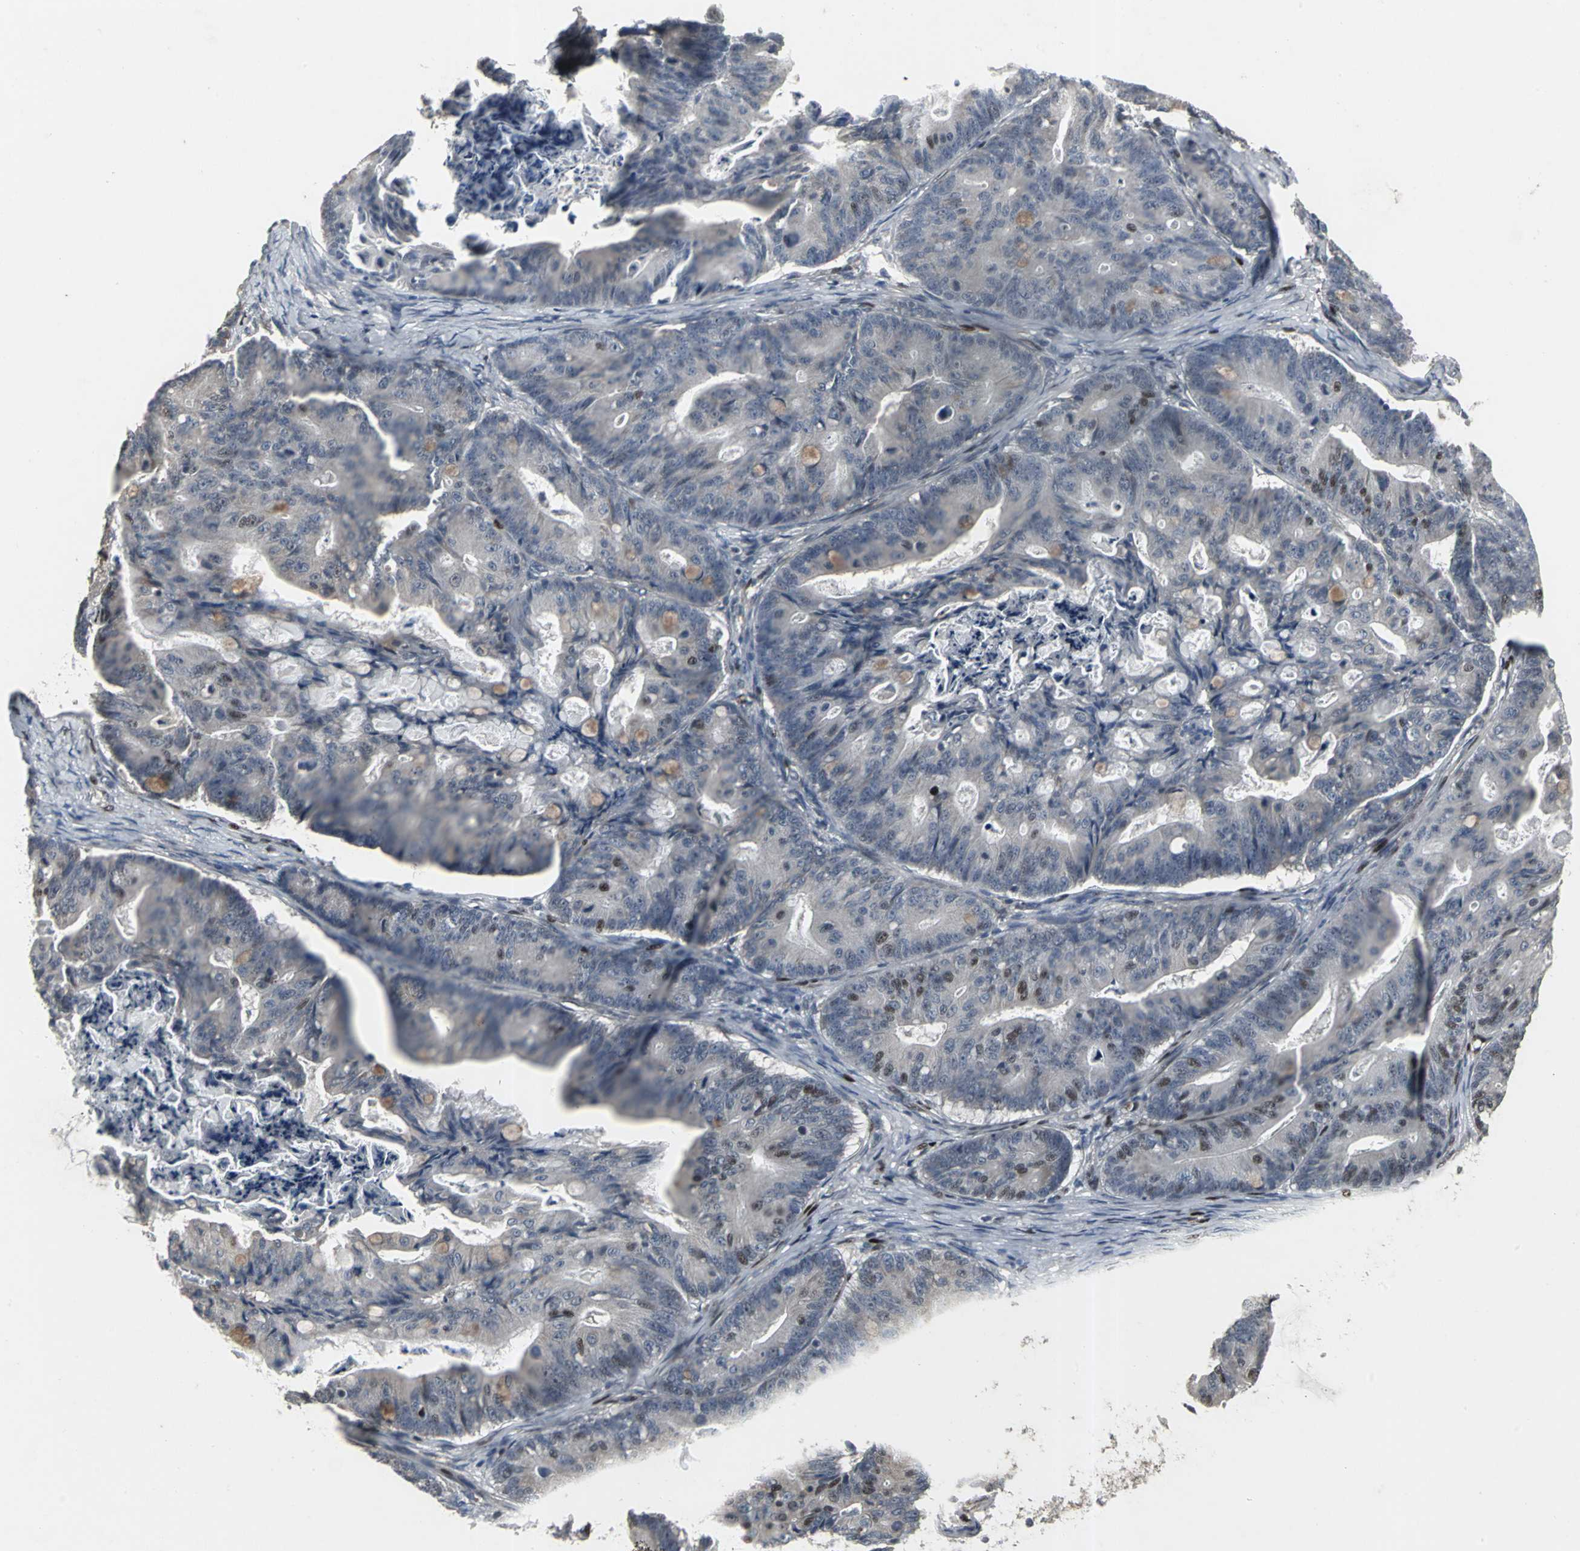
{"staining": {"intensity": "weak", "quantity": "25%-75%", "location": "cytoplasmic/membranous,nuclear"}, "tissue": "ovarian cancer", "cell_type": "Tumor cells", "image_type": "cancer", "snomed": [{"axis": "morphology", "description": "Cystadenocarcinoma, mucinous, NOS"}, {"axis": "topography", "description": "Ovary"}], "caption": "Immunohistochemical staining of ovarian mucinous cystadenocarcinoma shows weak cytoplasmic/membranous and nuclear protein staining in about 25%-75% of tumor cells.", "gene": "SRF", "patient": {"sex": "female", "age": 36}}